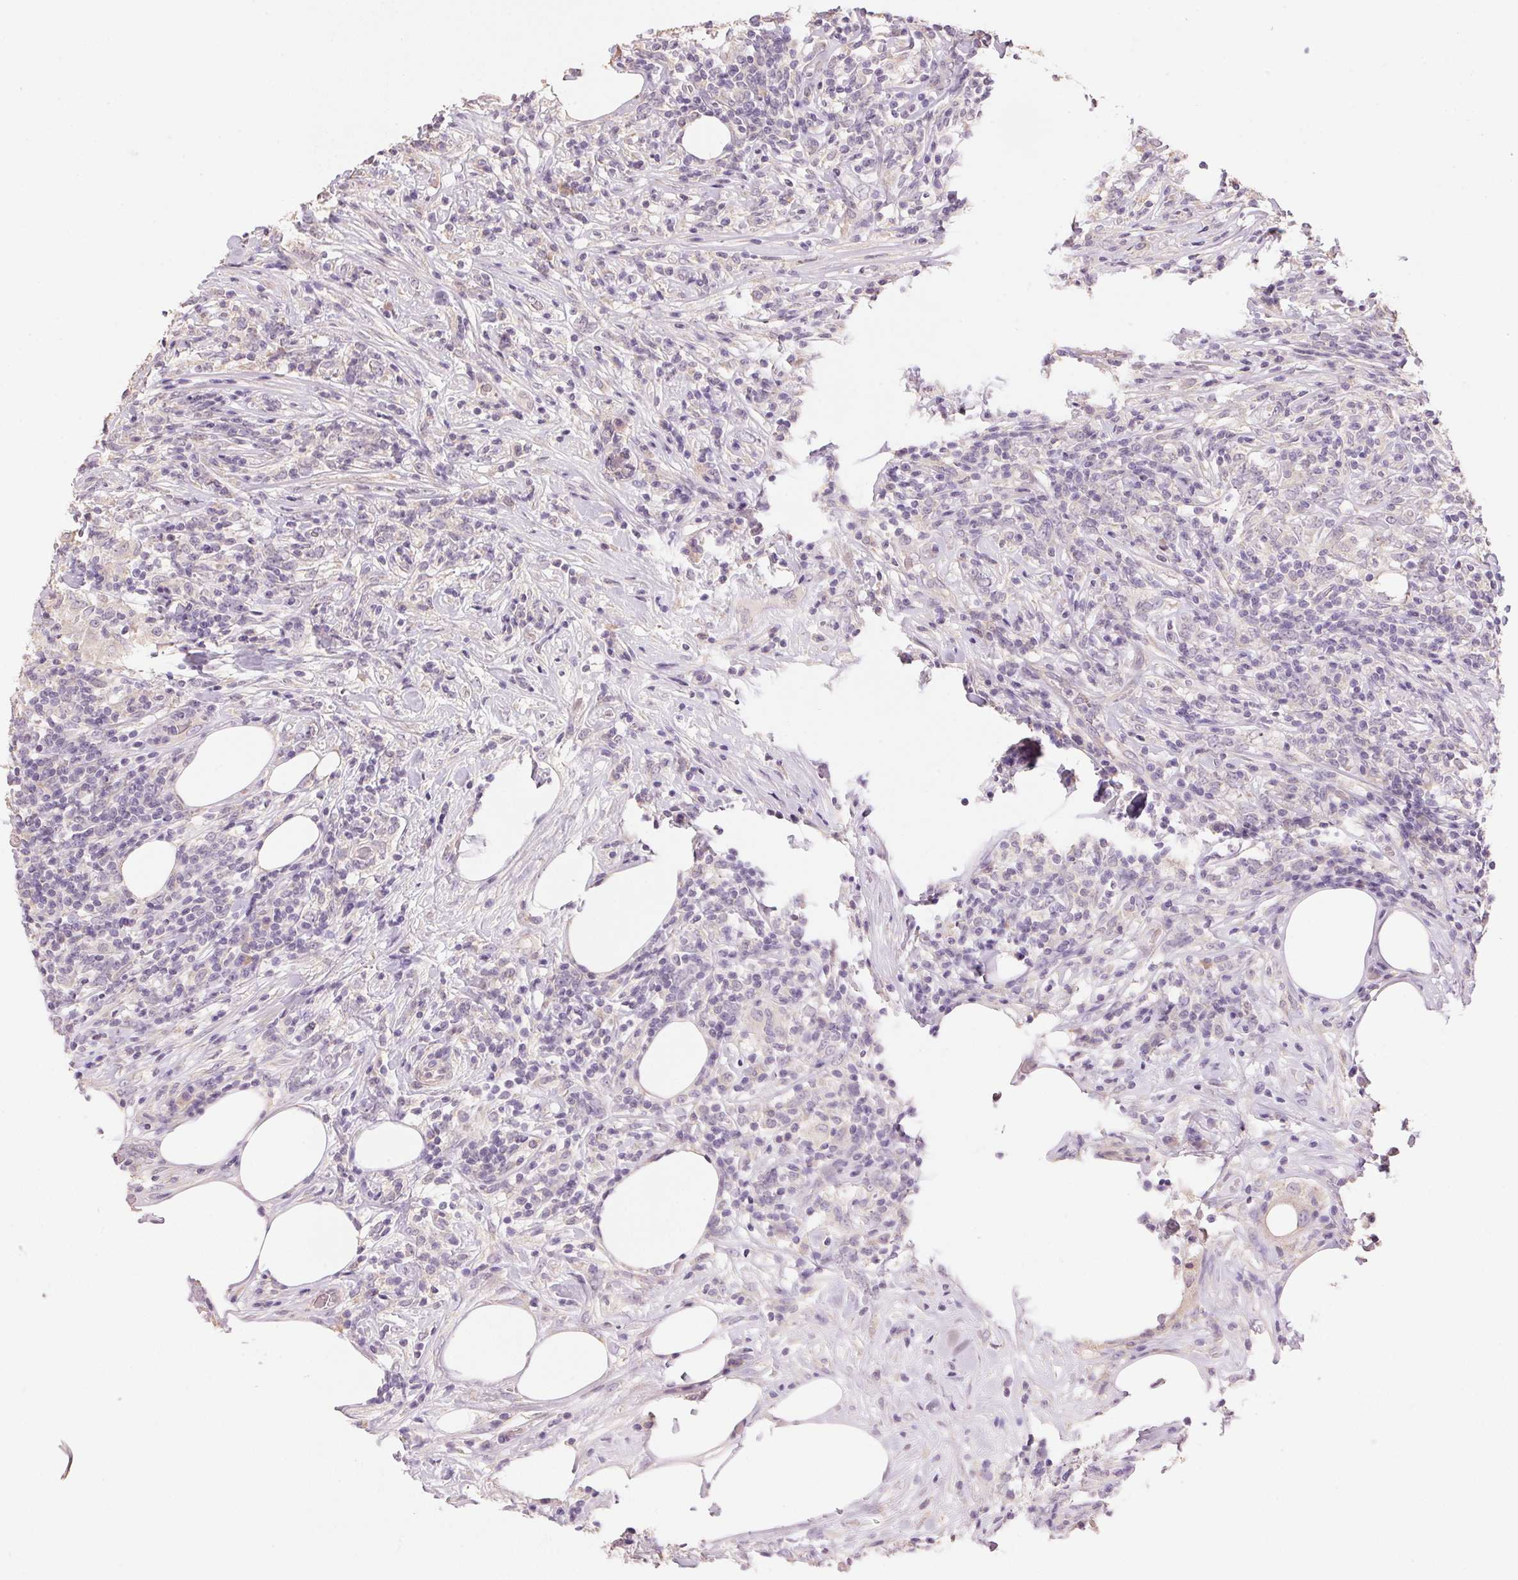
{"staining": {"intensity": "negative", "quantity": "none", "location": "none"}, "tissue": "lymphoma", "cell_type": "Tumor cells", "image_type": "cancer", "snomed": [{"axis": "morphology", "description": "Malignant lymphoma, non-Hodgkin's type, High grade"}, {"axis": "topography", "description": "Lymph node"}], "caption": "Immunohistochemistry of human lymphoma demonstrates no staining in tumor cells.", "gene": "LYZL6", "patient": {"sex": "female", "age": 84}}